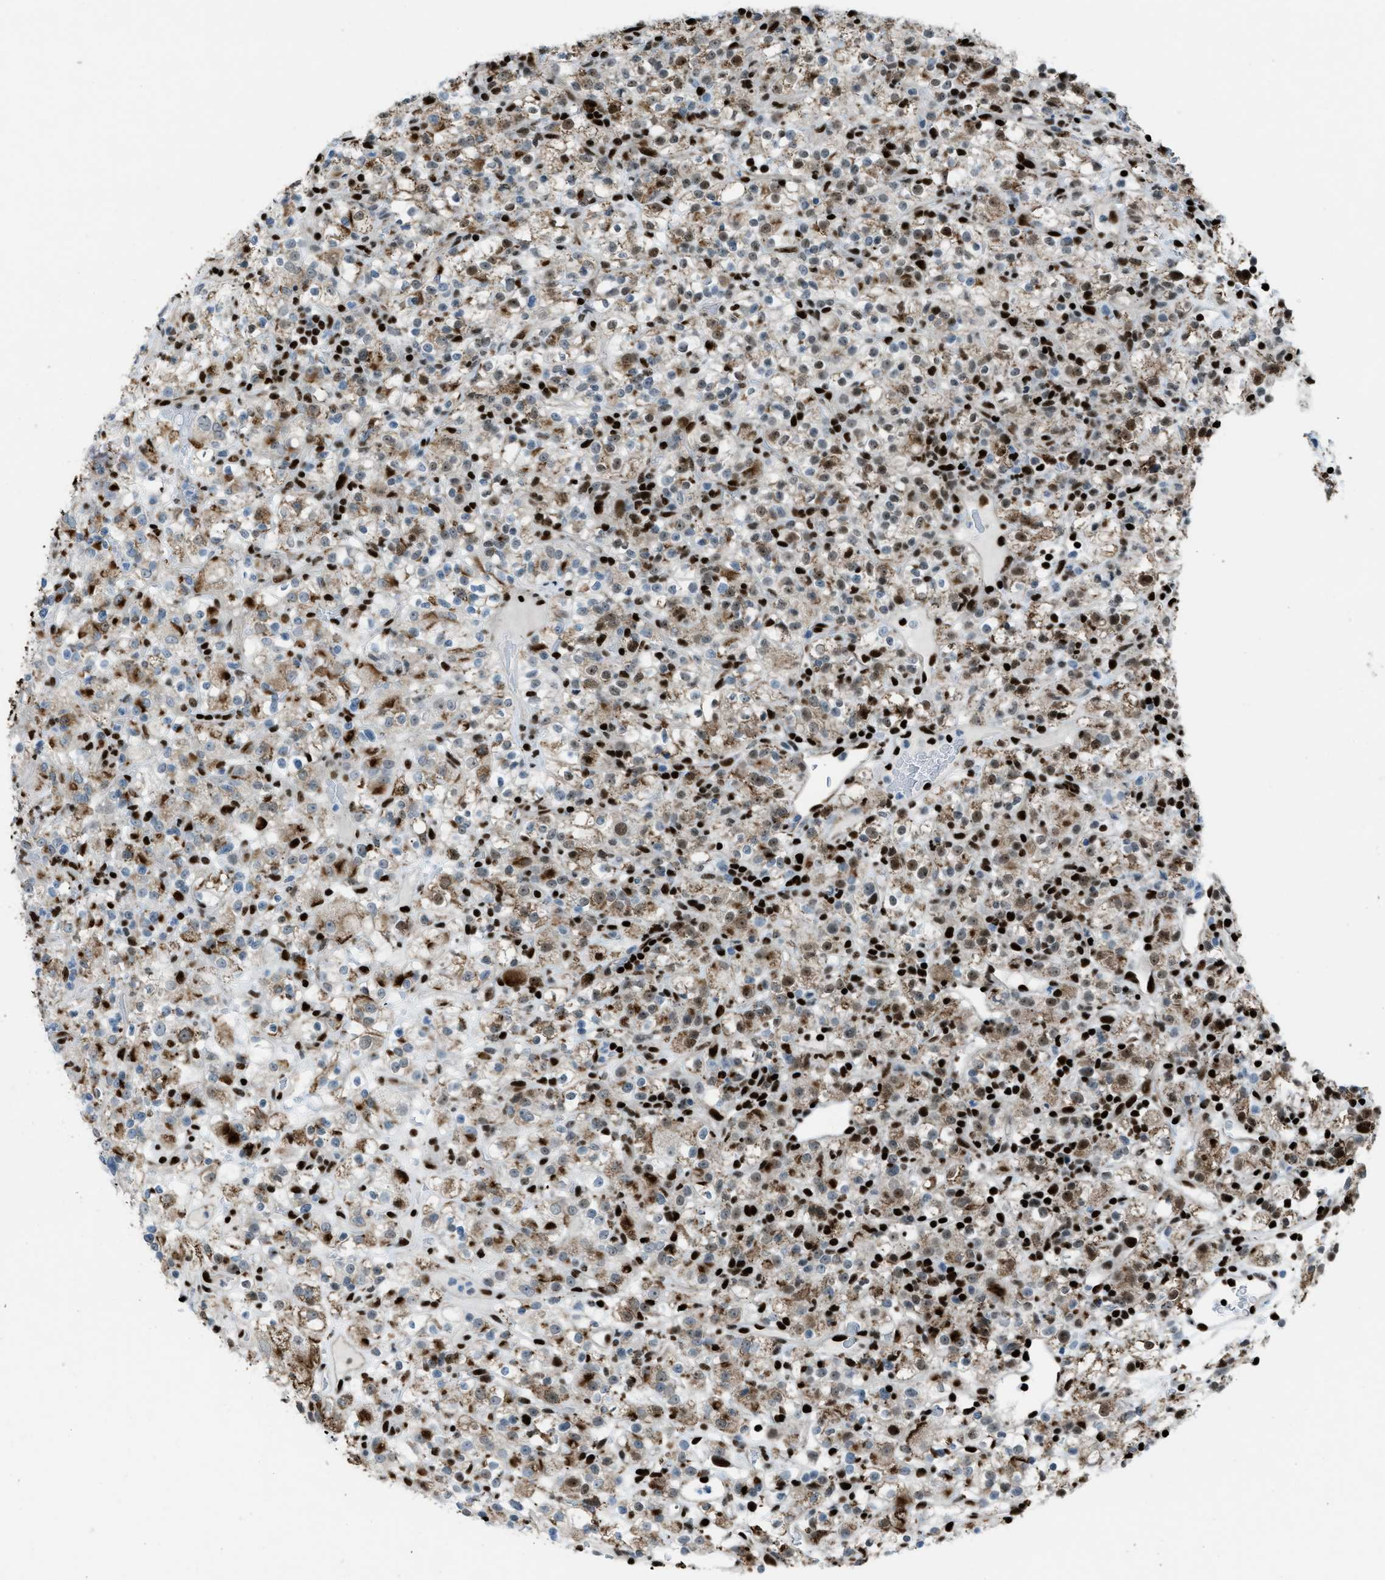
{"staining": {"intensity": "moderate", "quantity": ">75%", "location": "cytoplasmic/membranous,nuclear"}, "tissue": "renal cancer", "cell_type": "Tumor cells", "image_type": "cancer", "snomed": [{"axis": "morphology", "description": "Normal tissue, NOS"}, {"axis": "morphology", "description": "Adenocarcinoma, NOS"}, {"axis": "topography", "description": "Kidney"}], "caption": "The histopathology image displays immunohistochemical staining of renal cancer. There is moderate cytoplasmic/membranous and nuclear positivity is present in approximately >75% of tumor cells.", "gene": "SLFN5", "patient": {"sex": "female", "age": 72}}